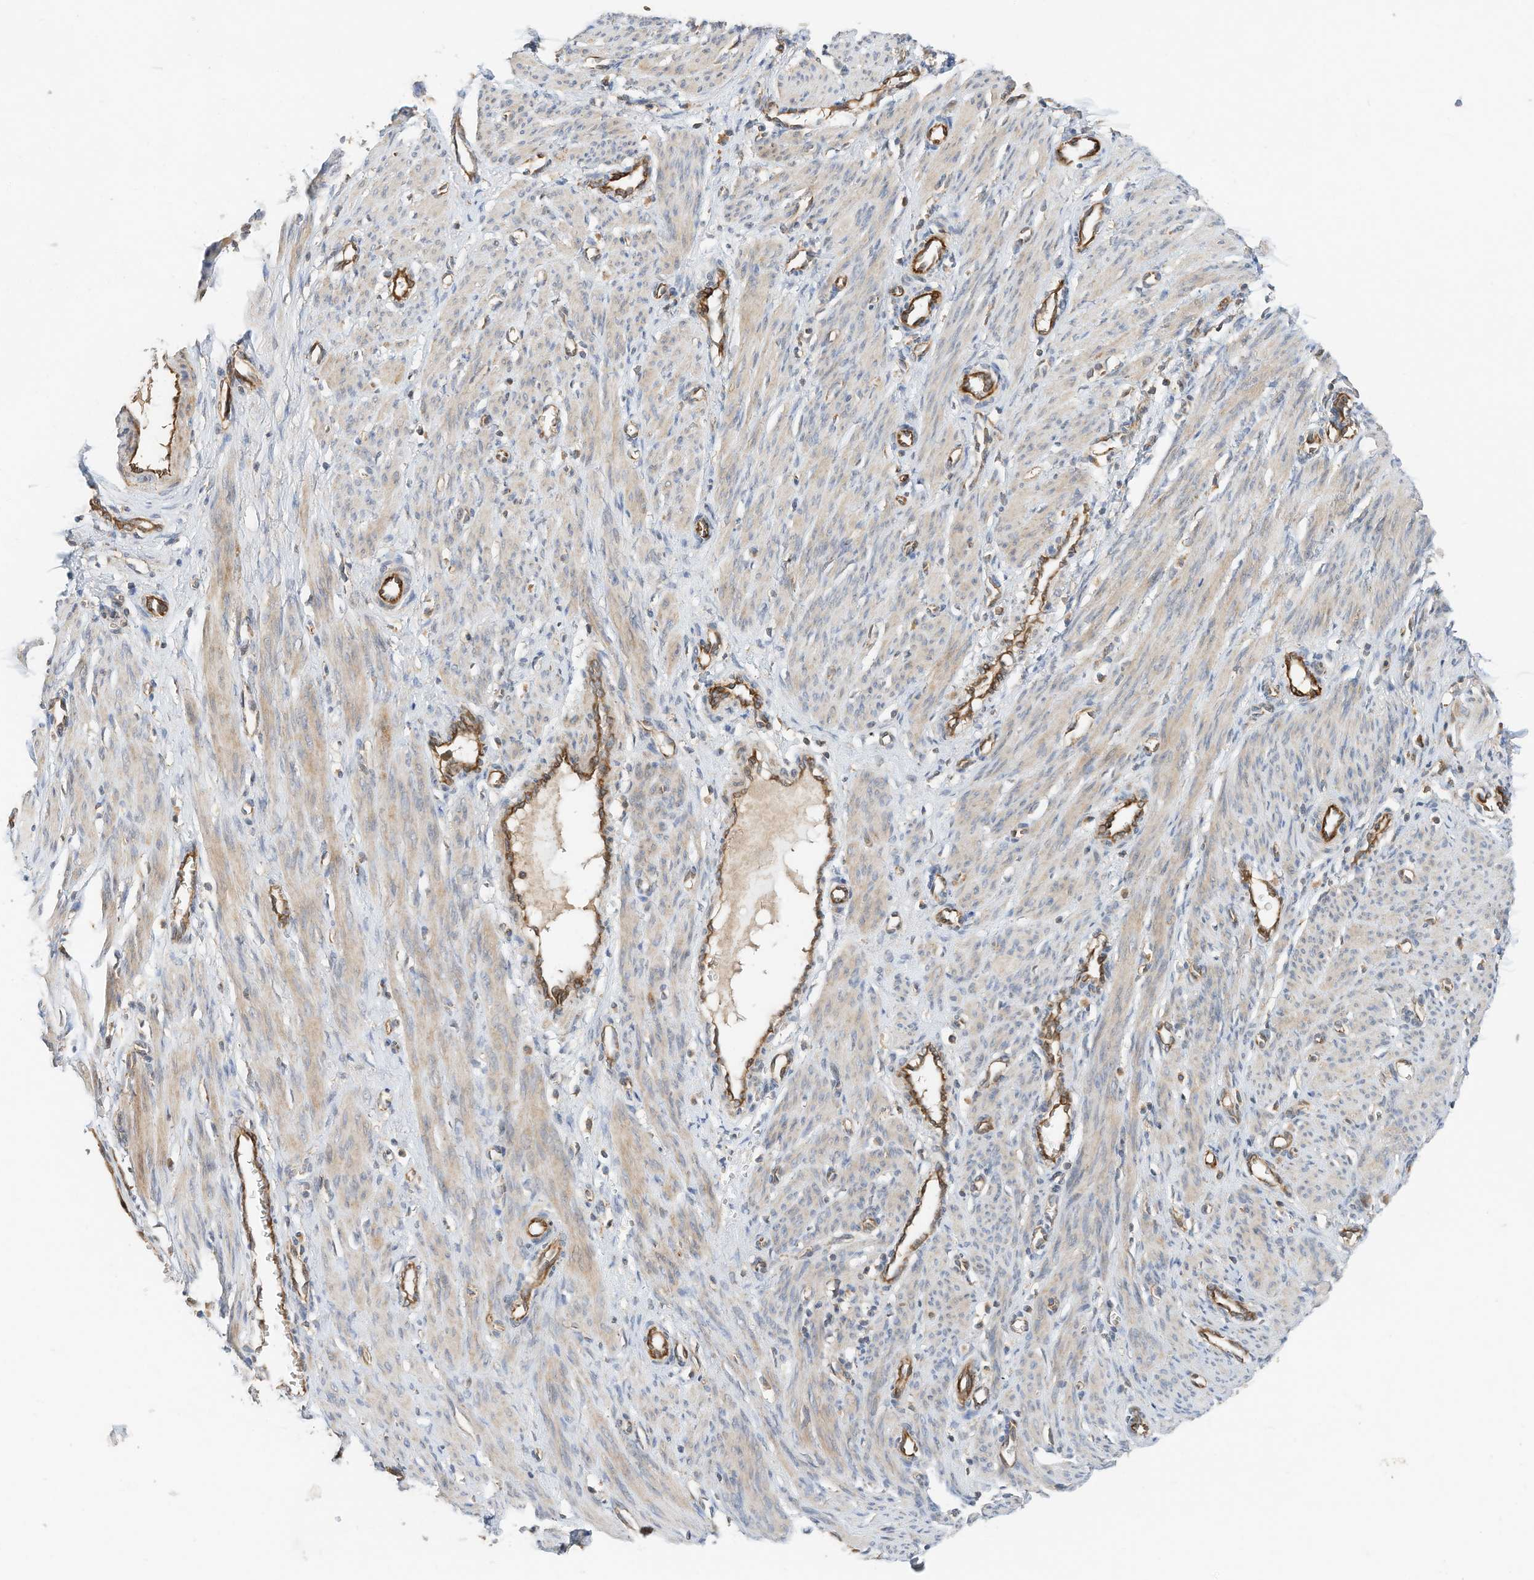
{"staining": {"intensity": "weak", "quantity": ">75%", "location": "cytoplasmic/membranous"}, "tissue": "smooth muscle", "cell_type": "Smooth muscle cells", "image_type": "normal", "snomed": [{"axis": "morphology", "description": "Normal tissue, NOS"}, {"axis": "topography", "description": "Endometrium"}], "caption": "A brown stain shows weak cytoplasmic/membranous staining of a protein in smooth muscle cells of unremarkable smooth muscle.", "gene": "CPAMD8", "patient": {"sex": "female", "age": 33}}